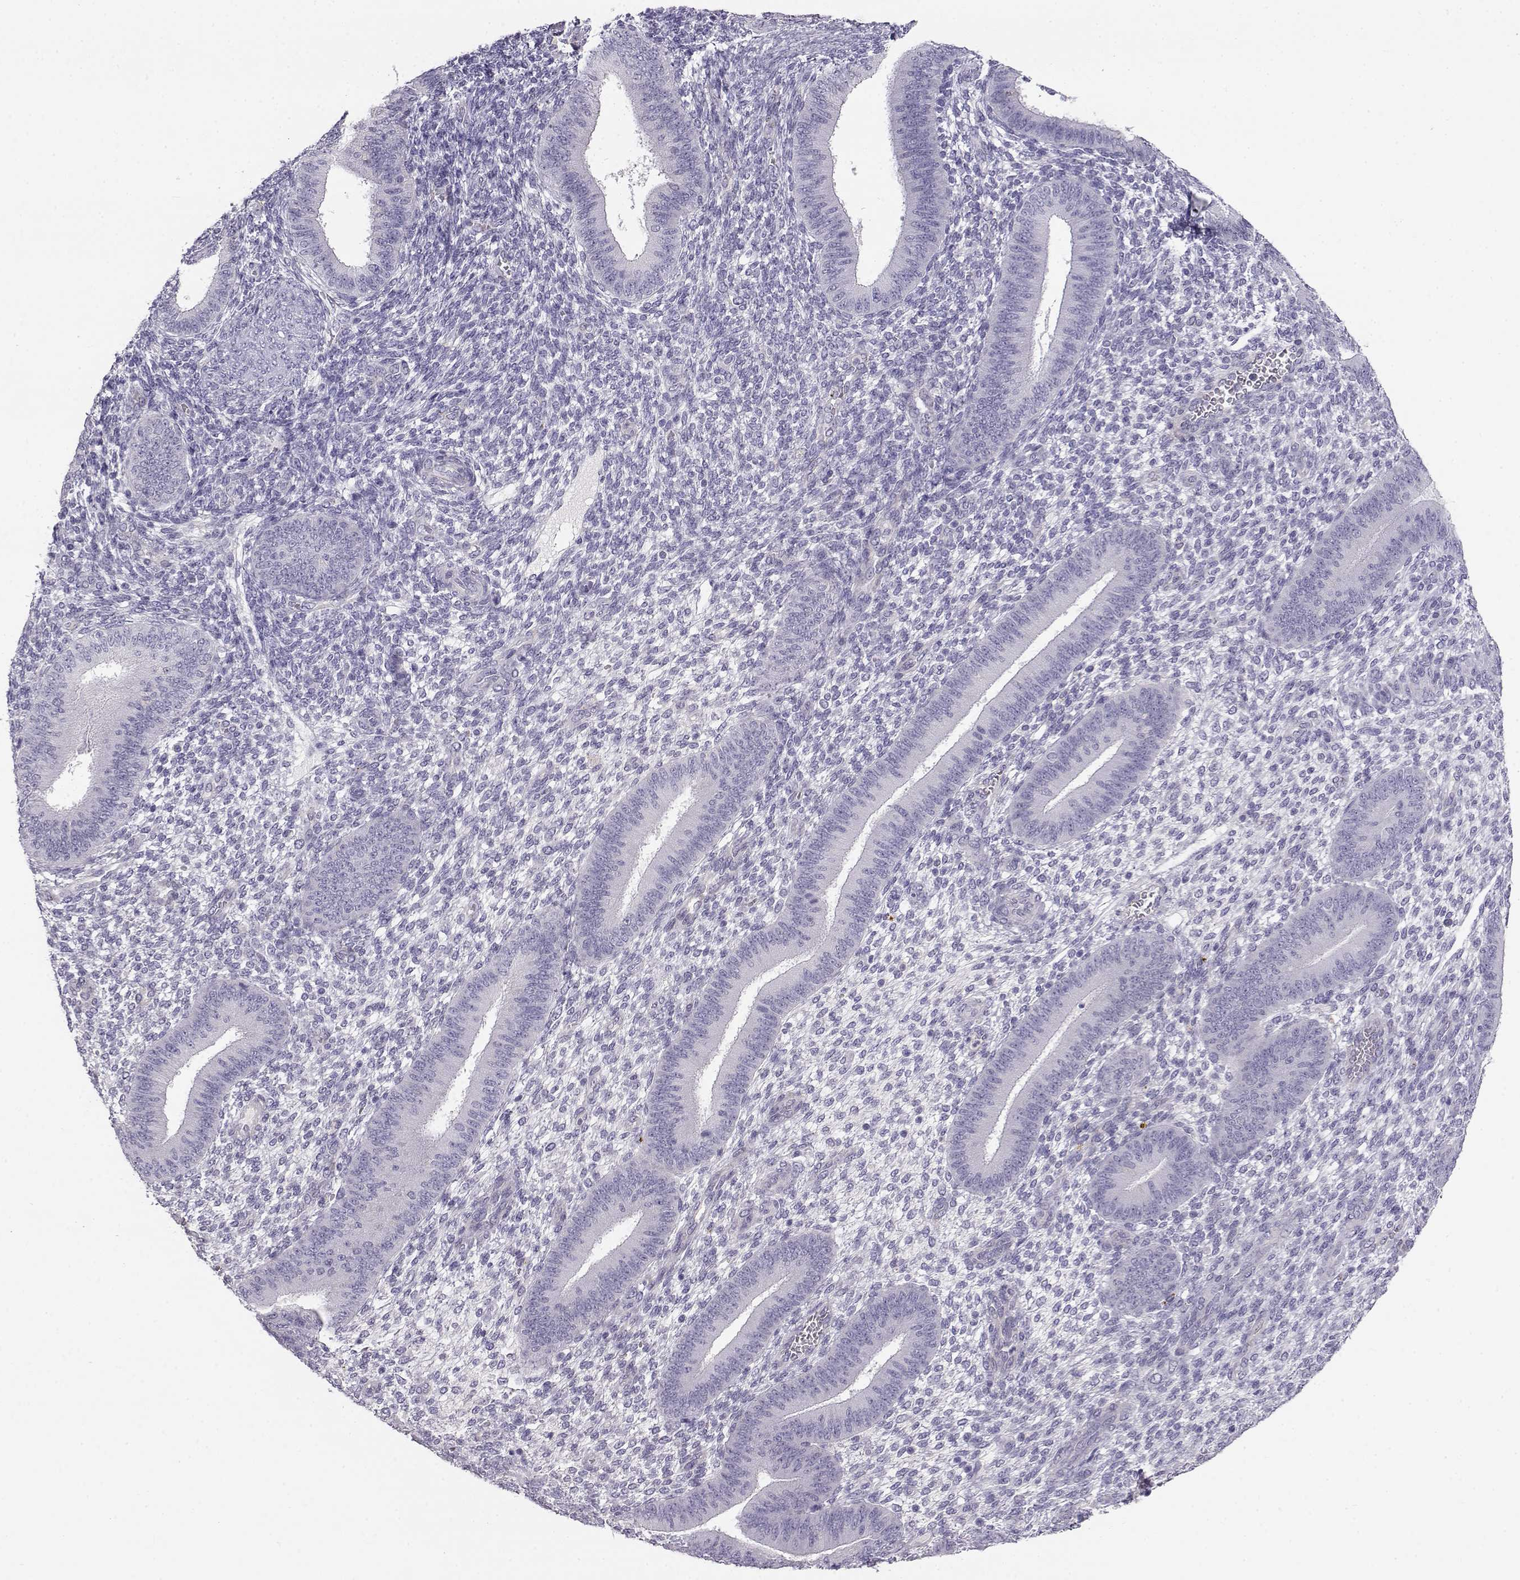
{"staining": {"intensity": "negative", "quantity": "none", "location": "none"}, "tissue": "endometrium", "cell_type": "Cells in endometrial stroma", "image_type": "normal", "snomed": [{"axis": "morphology", "description": "Normal tissue, NOS"}, {"axis": "topography", "description": "Endometrium"}], "caption": "This is an immunohistochemistry photomicrograph of unremarkable human endometrium. There is no positivity in cells in endometrial stroma.", "gene": "ENDOU", "patient": {"sex": "female", "age": 39}}